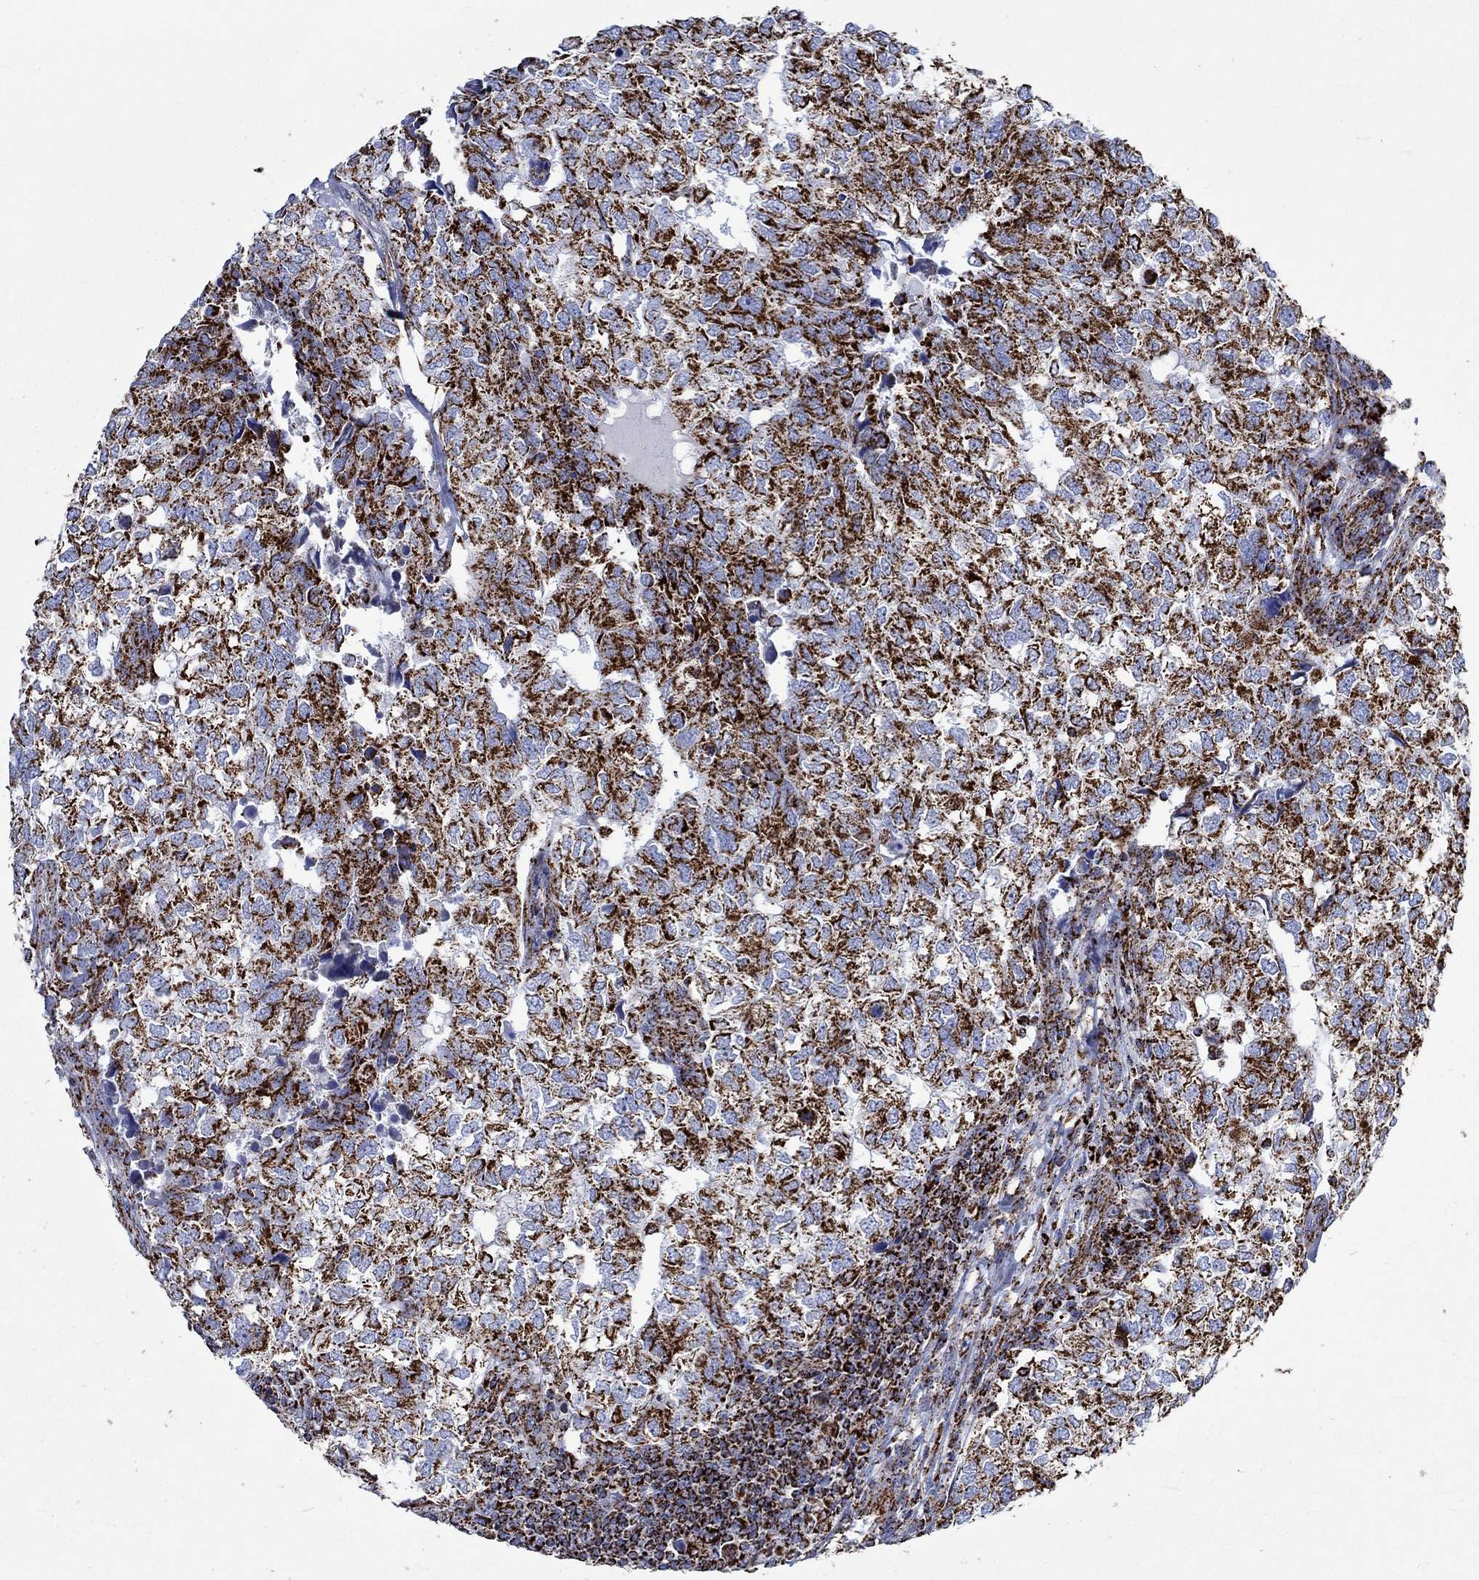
{"staining": {"intensity": "strong", "quantity": ">75%", "location": "cytoplasmic/membranous"}, "tissue": "breast cancer", "cell_type": "Tumor cells", "image_type": "cancer", "snomed": [{"axis": "morphology", "description": "Duct carcinoma"}, {"axis": "topography", "description": "Breast"}], "caption": "Immunohistochemistry photomicrograph of human invasive ductal carcinoma (breast) stained for a protein (brown), which demonstrates high levels of strong cytoplasmic/membranous expression in about >75% of tumor cells.", "gene": "RCE1", "patient": {"sex": "female", "age": 30}}